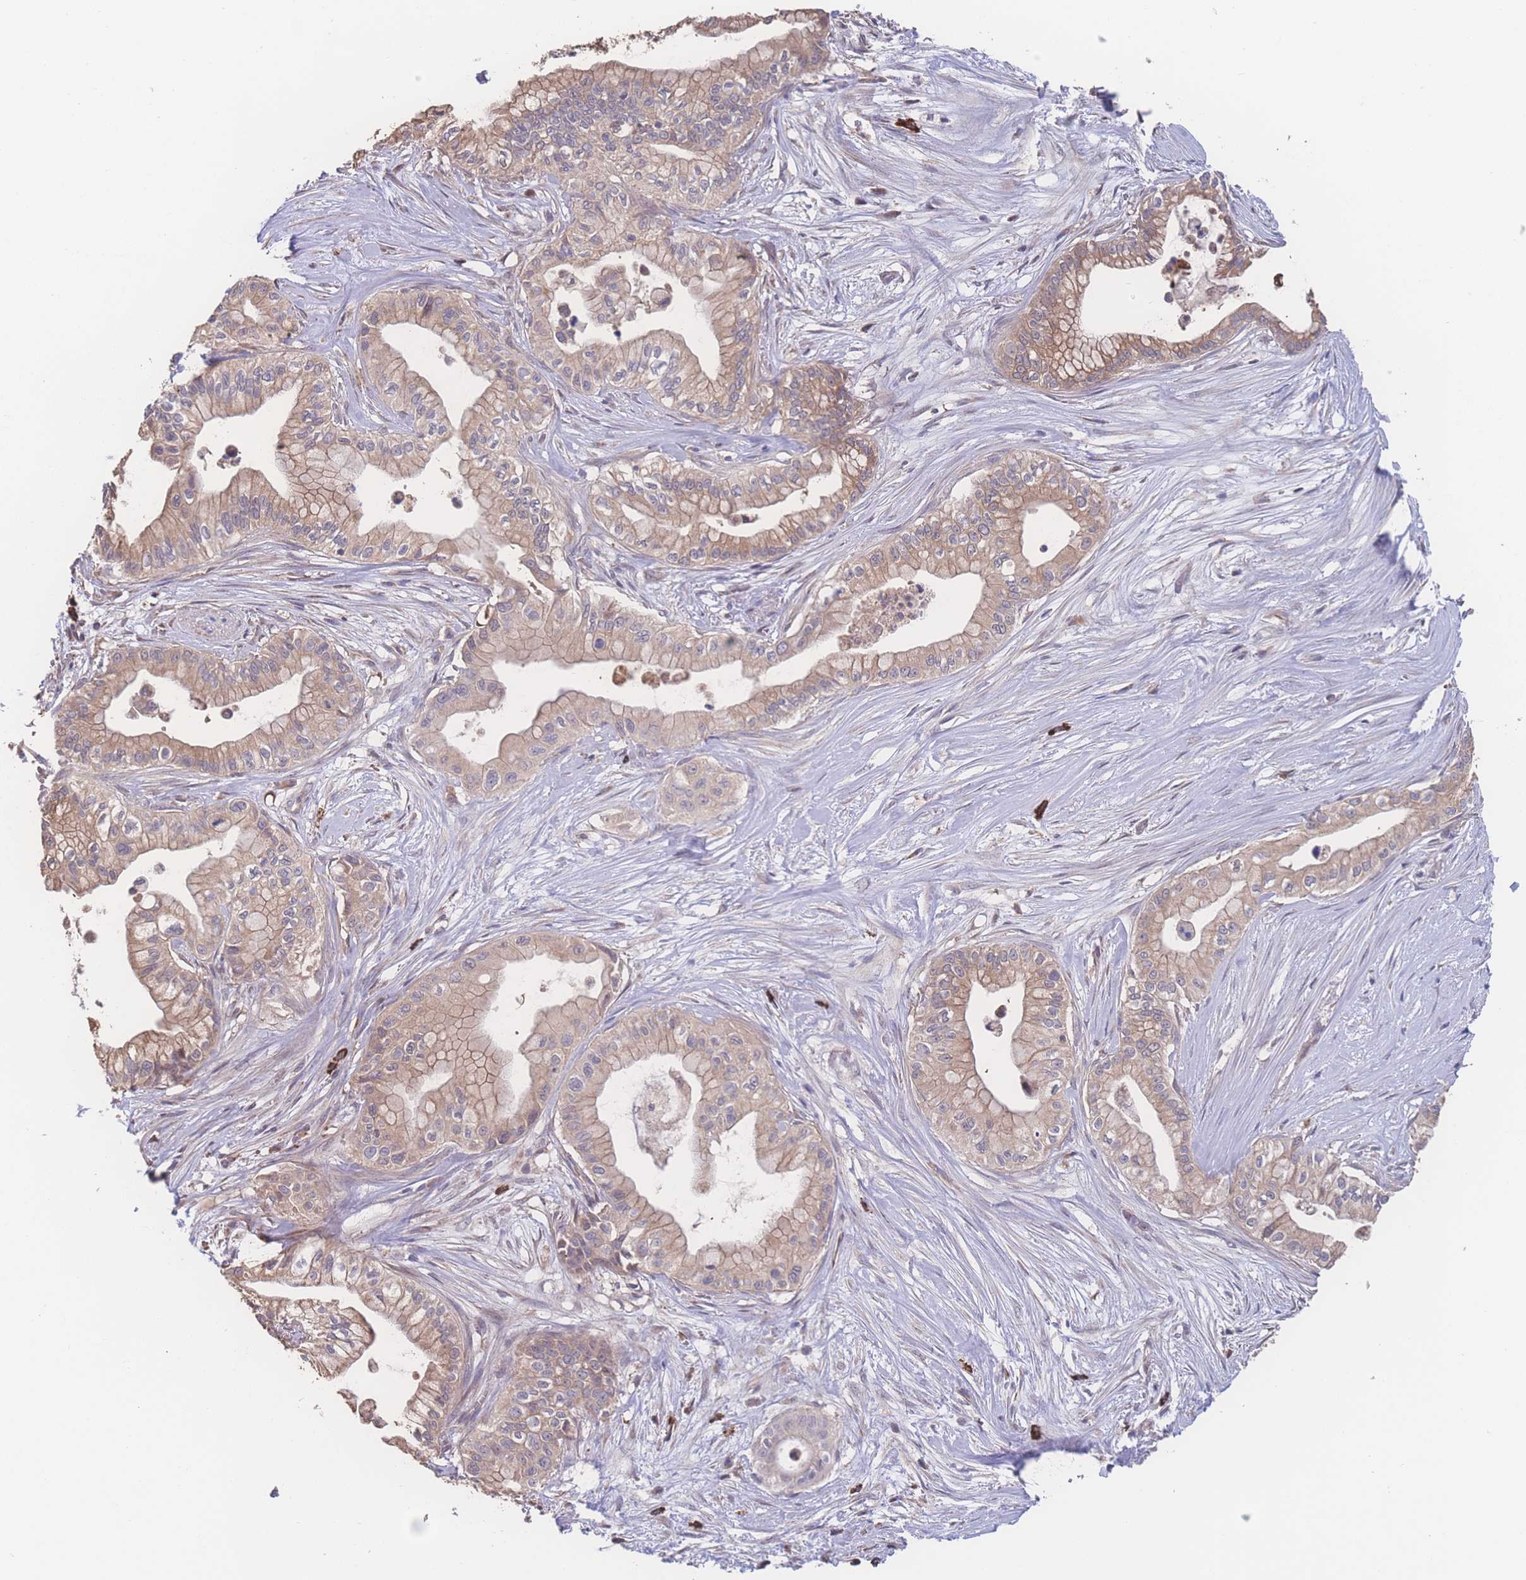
{"staining": {"intensity": "moderate", "quantity": ">75%", "location": "cytoplasmic/membranous"}, "tissue": "pancreatic cancer", "cell_type": "Tumor cells", "image_type": "cancer", "snomed": [{"axis": "morphology", "description": "Adenocarcinoma, NOS"}, {"axis": "topography", "description": "Pancreas"}], "caption": "Adenocarcinoma (pancreatic) was stained to show a protein in brown. There is medium levels of moderate cytoplasmic/membranous positivity in about >75% of tumor cells. Nuclei are stained in blue.", "gene": "SGSM3", "patient": {"sex": "male", "age": 78}}